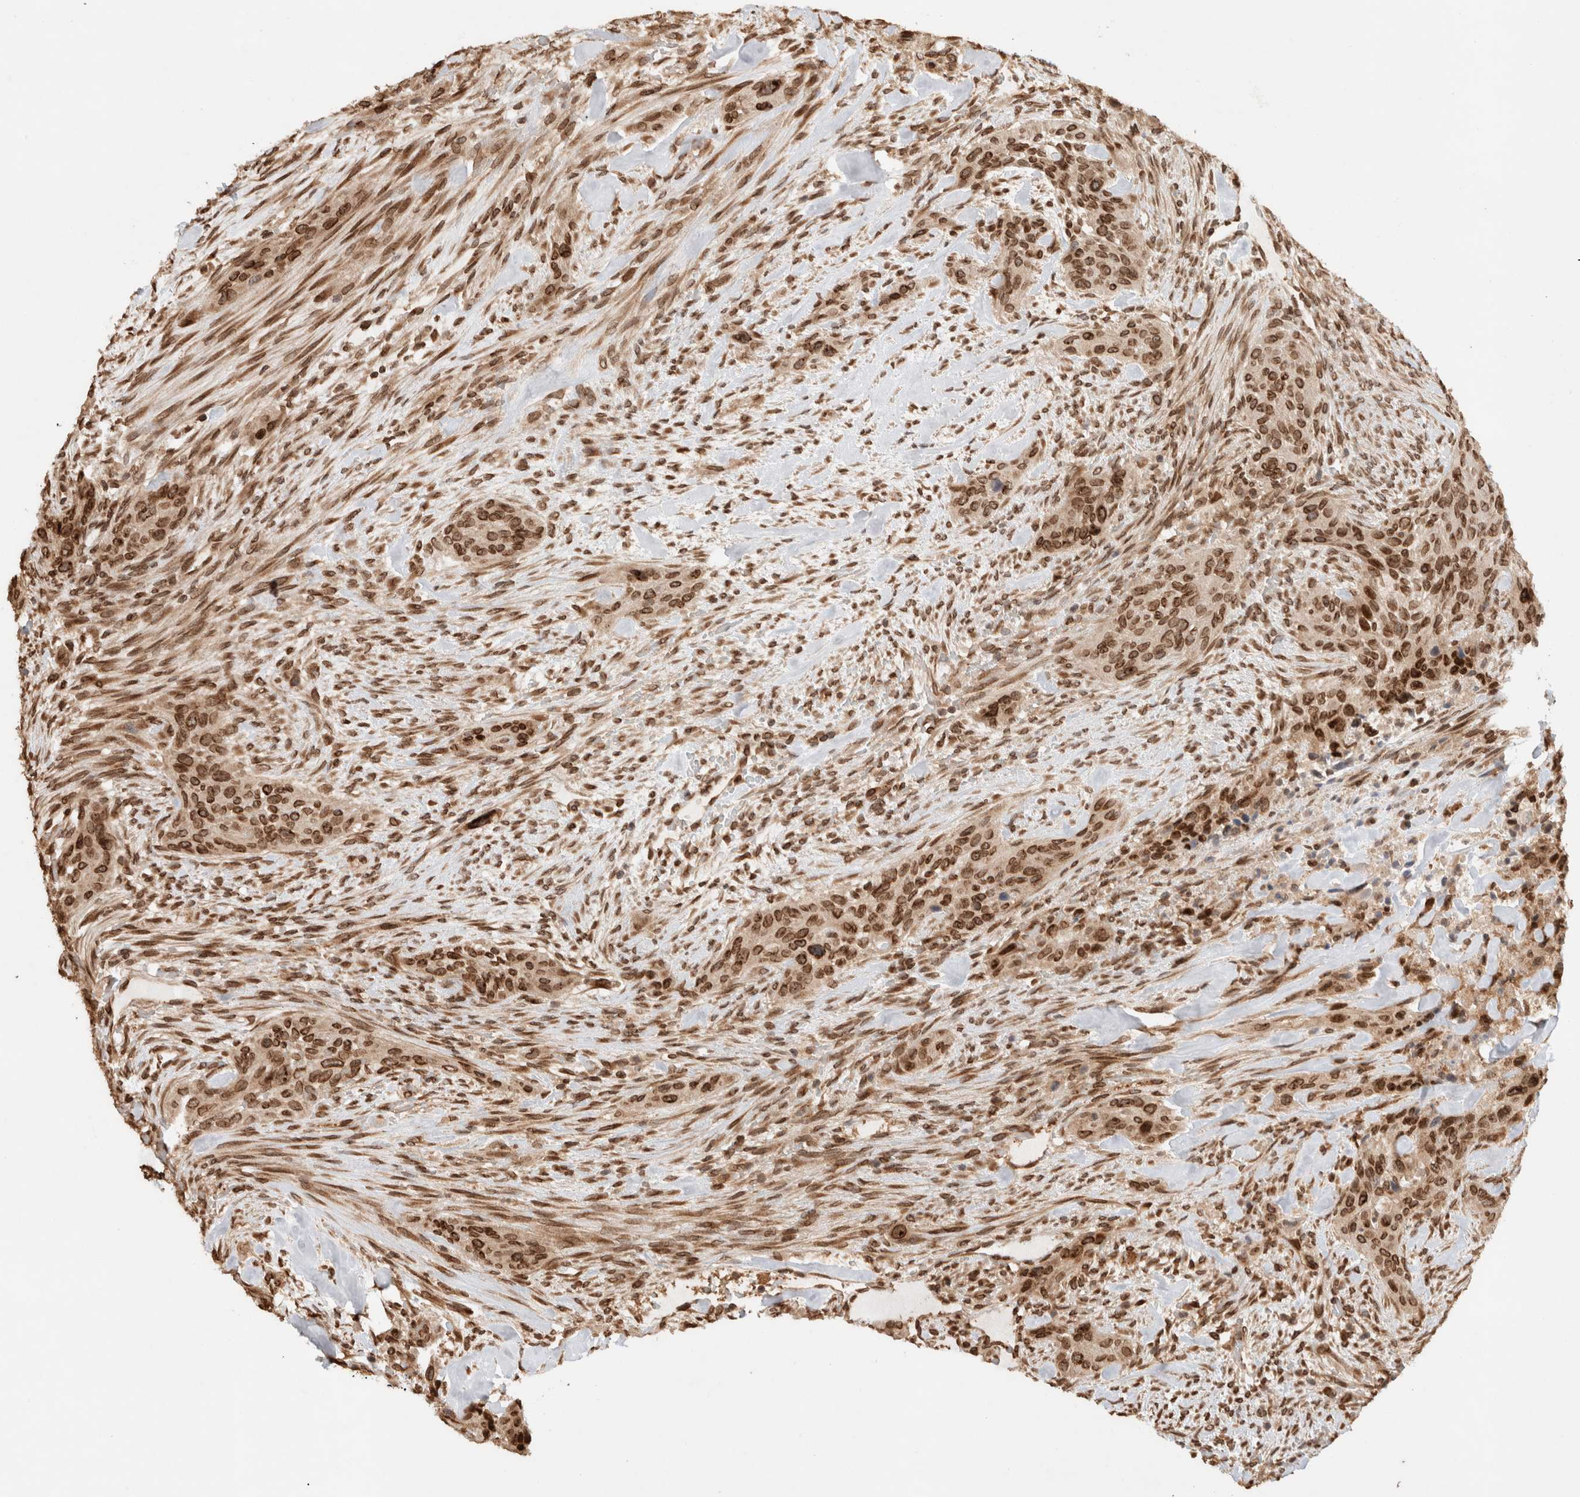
{"staining": {"intensity": "strong", "quantity": ">75%", "location": "nuclear"}, "tissue": "urothelial cancer", "cell_type": "Tumor cells", "image_type": "cancer", "snomed": [{"axis": "morphology", "description": "Urothelial carcinoma, High grade"}, {"axis": "topography", "description": "Urinary bladder"}], "caption": "This is an image of IHC staining of urothelial carcinoma (high-grade), which shows strong positivity in the nuclear of tumor cells.", "gene": "TPR", "patient": {"sex": "male", "age": 35}}